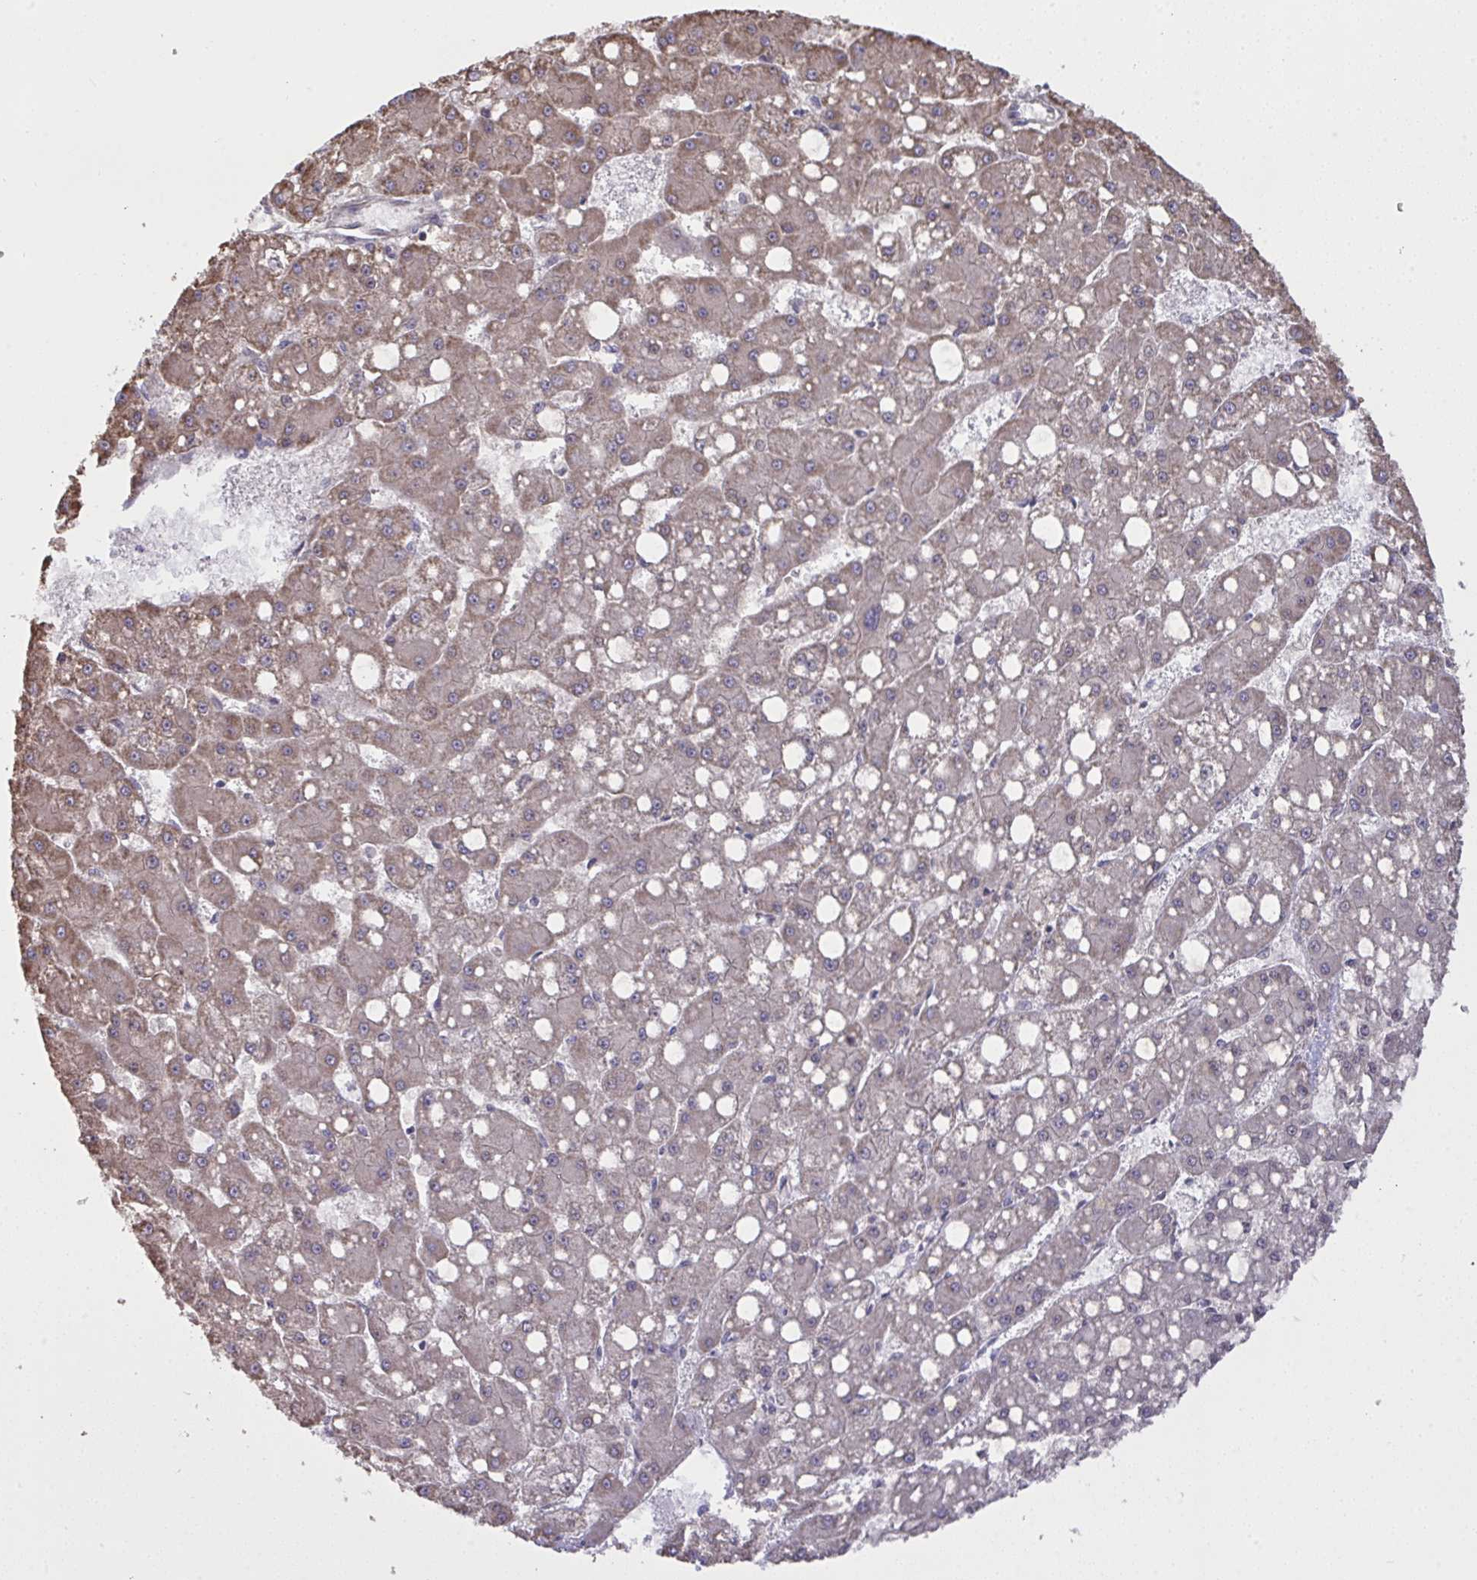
{"staining": {"intensity": "weak", "quantity": "<25%", "location": "cytoplasmic/membranous"}, "tissue": "liver cancer", "cell_type": "Tumor cells", "image_type": "cancer", "snomed": [{"axis": "morphology", "description": "Carcinoma, Hepatocellular, NOS"}, {"axis": "topography", "description": "Liver"}], "caption": "DAB (3,3'-diaminobenzidine) immunohistochemical staining of liver cancer reveals no significant staining in tumor cells.", "gene": "PPM1H", "patient": {"sex": "male", "age": 67}}